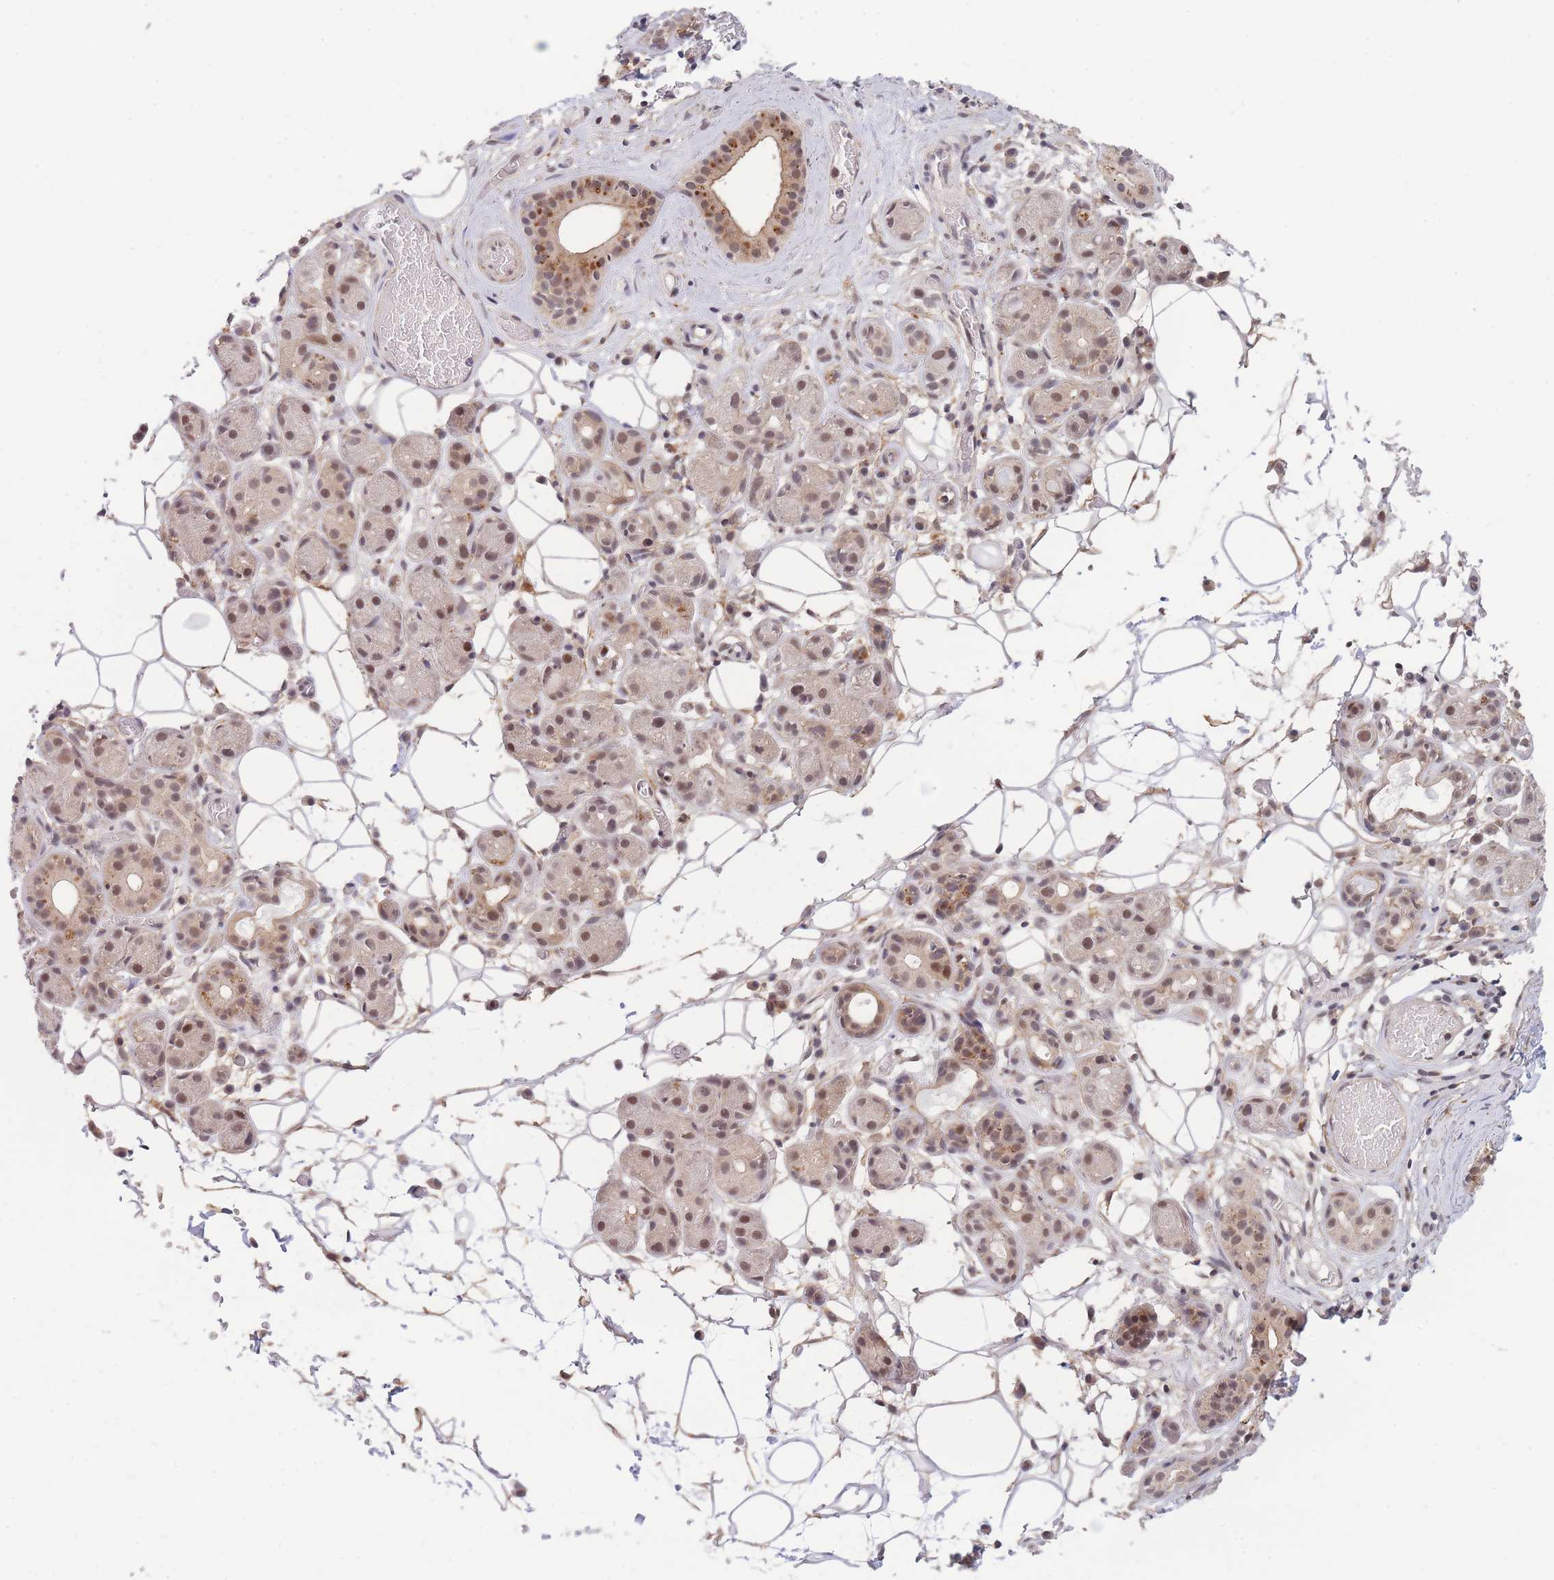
{"staining": {"intensity": "moderate", "quantity": "25%-75%", "location": "cytoplasmic/membranous,nuclear"}, "tissue": "salivary gland", "cell_type": "Glandular cells", "image_type": "normal", "snomed": [{"axis": "morphology", "description": "Normal tissue, NOS"}, {"axis": "topography", "description": "Salivary gland"}], "caption": "IHC staining of normal salivary gland, which displays medium levels of moderate cytoplasmic/membranous,nuclear expression in approximately 25%-75% of glandular cells indicating moderate cytoplasmic/membranous,nuclear protein staining. The staining was performed using DAB (3,3'-diaminobenzidine) (brown) for protein detection and nuclei were counterstained in hematoxylin (blue).", "gene": "BOD1L1", "patient": {"sex": "male", "age": 82}}